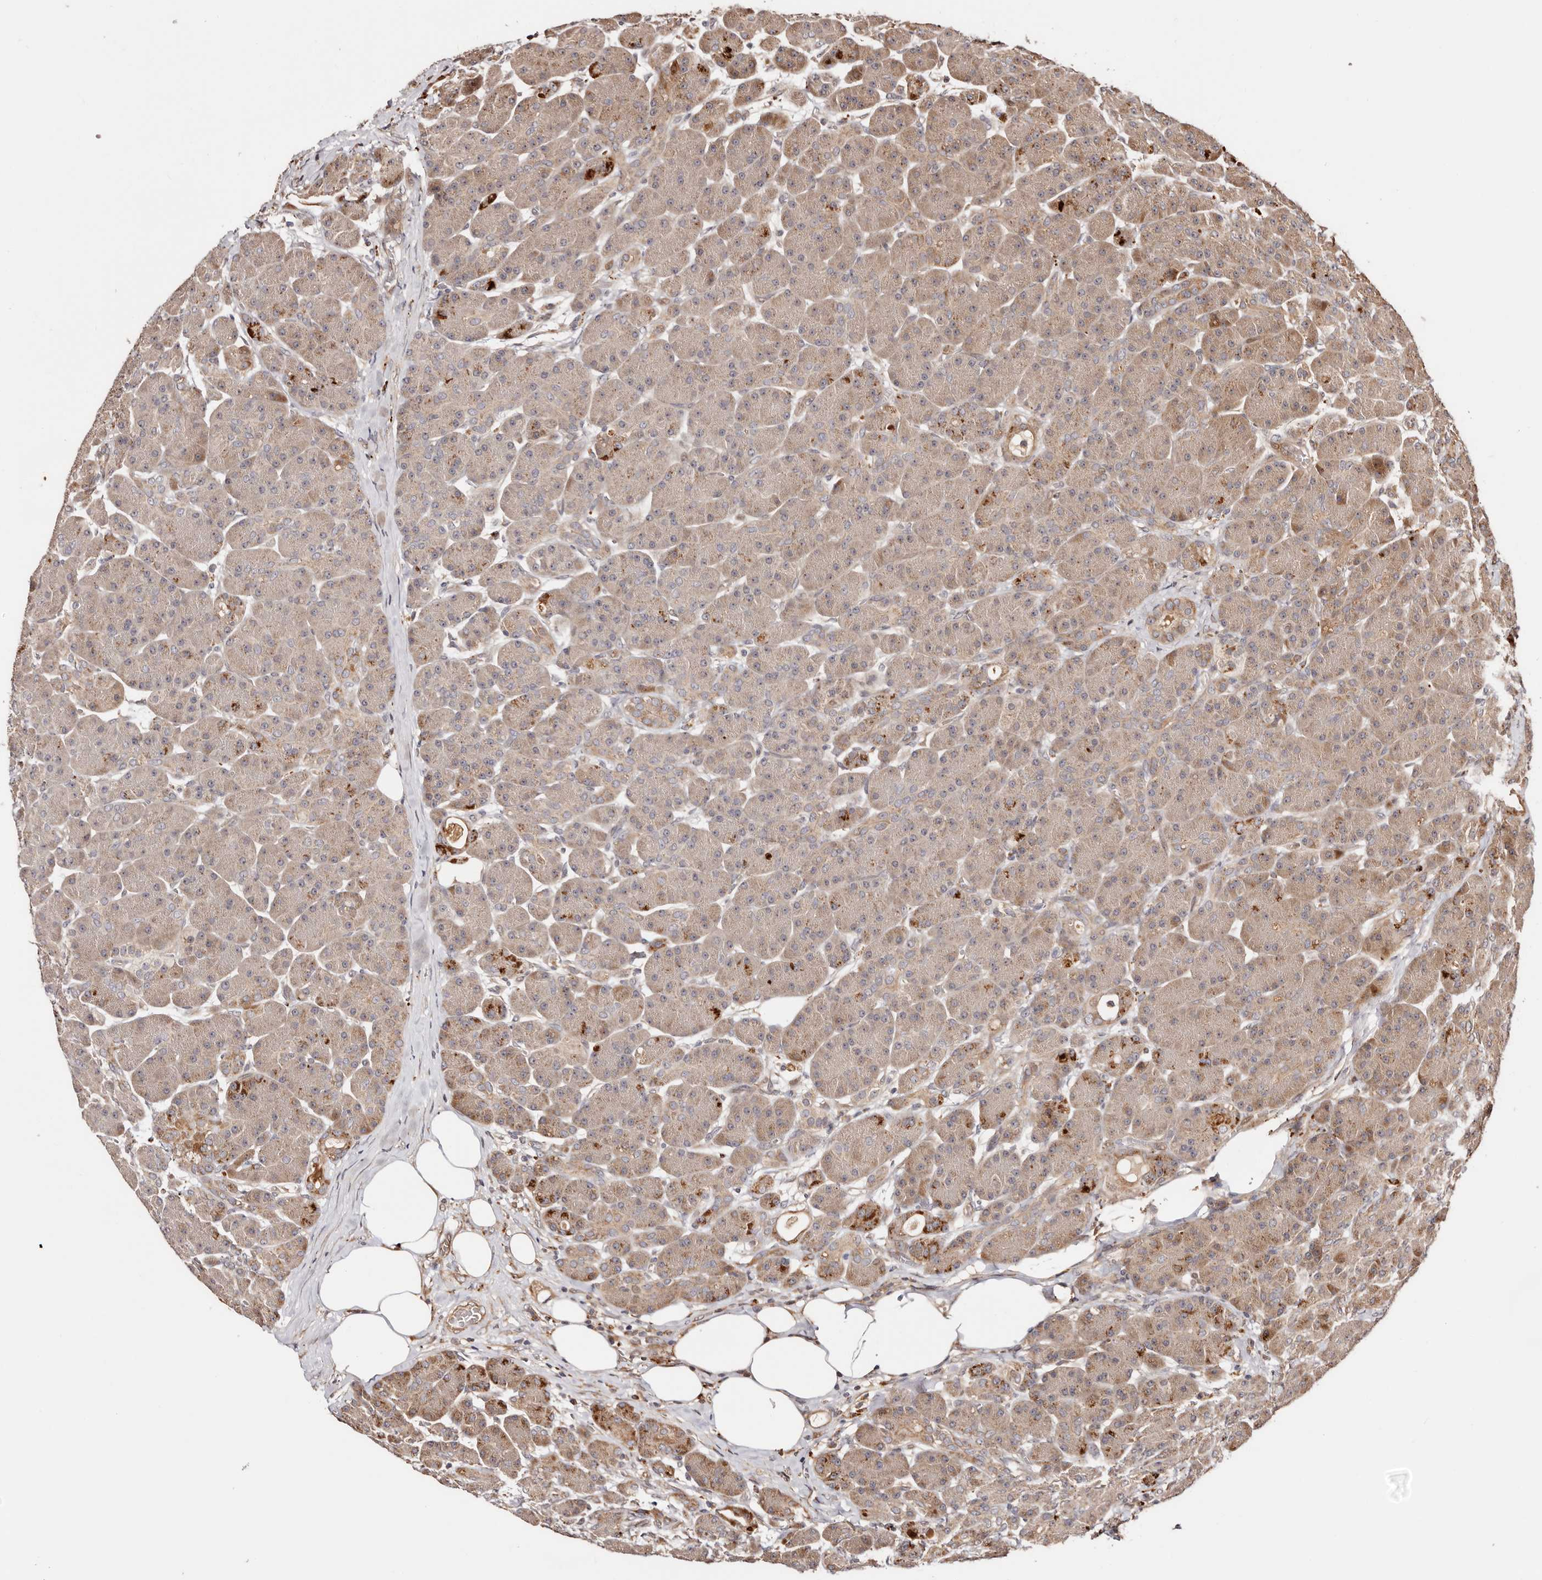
{"staining": {"intensity": "moderate", "quantity": "25%-75%", "location": "cytoplasmic/membranous"}, "tissue": "pancreas", "cell_type": "Exocrine glandular cells", "image_type": "normal", "snomed": [{"axis": "morphology", "description": "Normal tissue, NOS"}, {"axis": "topography", "description": "Pancreas"}], "caption": "High-magnification brightfield microscopy of unremarkable pancreas stained with DAB (brown) and counterstained with hematoxylin (blue). exocrine glandular cells exhibit moderate cytoplasmic/membranous staining is seen in approximately25%-75% of cells.", "gene": "PTPN22", "patient": {"sex": "male", "age": 63}}